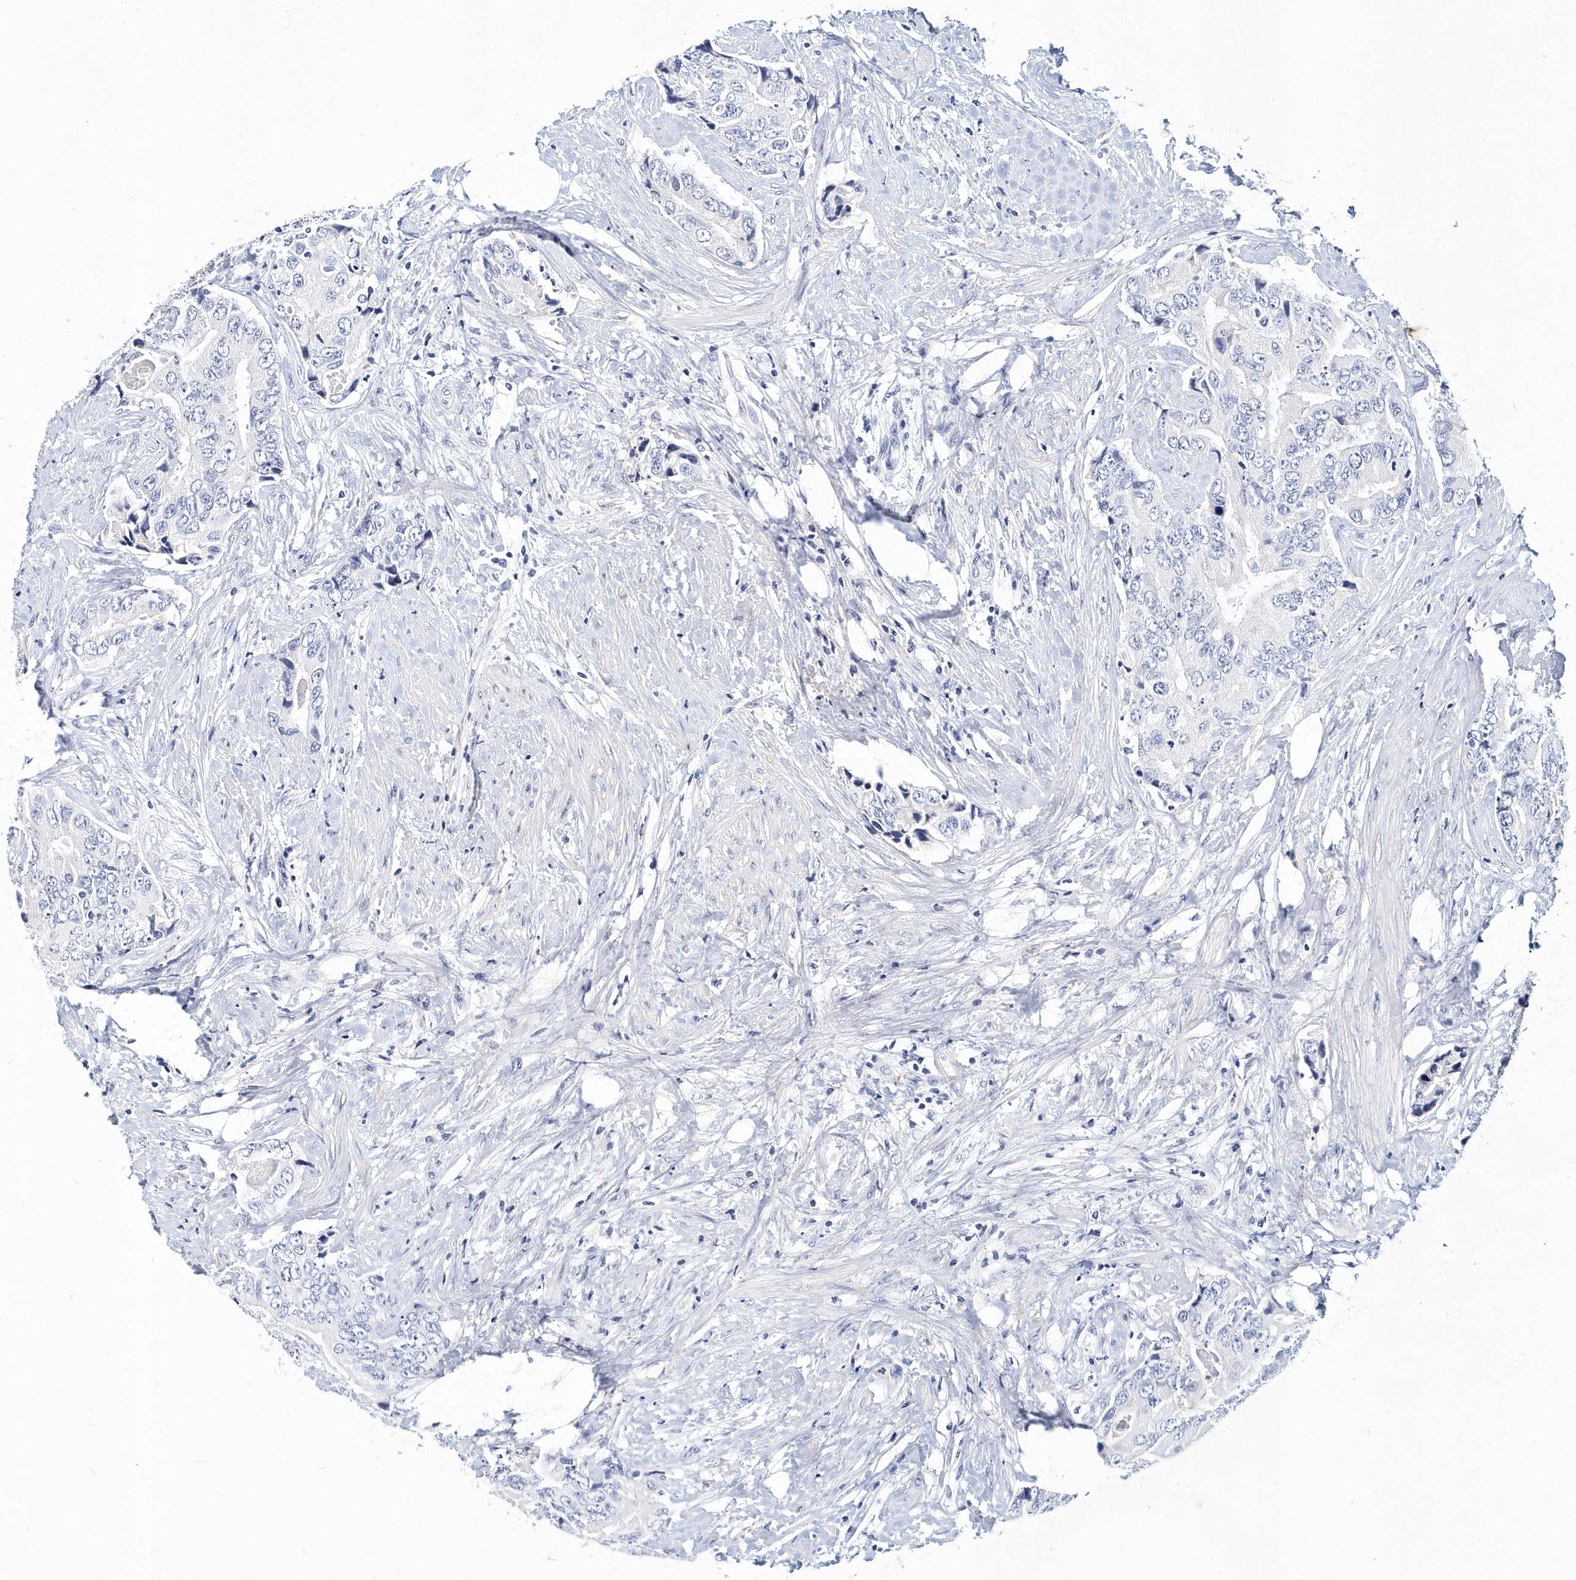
{"staining": {"intensity": "negative", "quantity": "none", "location": "none"}, "tissue": "prostate cancer", "cell_type": "Tumor cells", "image_type": "cancer", "snomed": [{"axis": "morphology", "description": "Adenocarcinoma, High grade"}, {"axis": "topography", "description": "Prostate"}], "caption": "Immunohistochemistry (IHC) photomicrograph of neoplastic tissue: prostate adenocarcinoma (high-grade) stained with DAB exhibits no significant protein positivity in tumor cells.", "gene": "ITGA2B", "patient": {"sex": "male", "age": 70}}